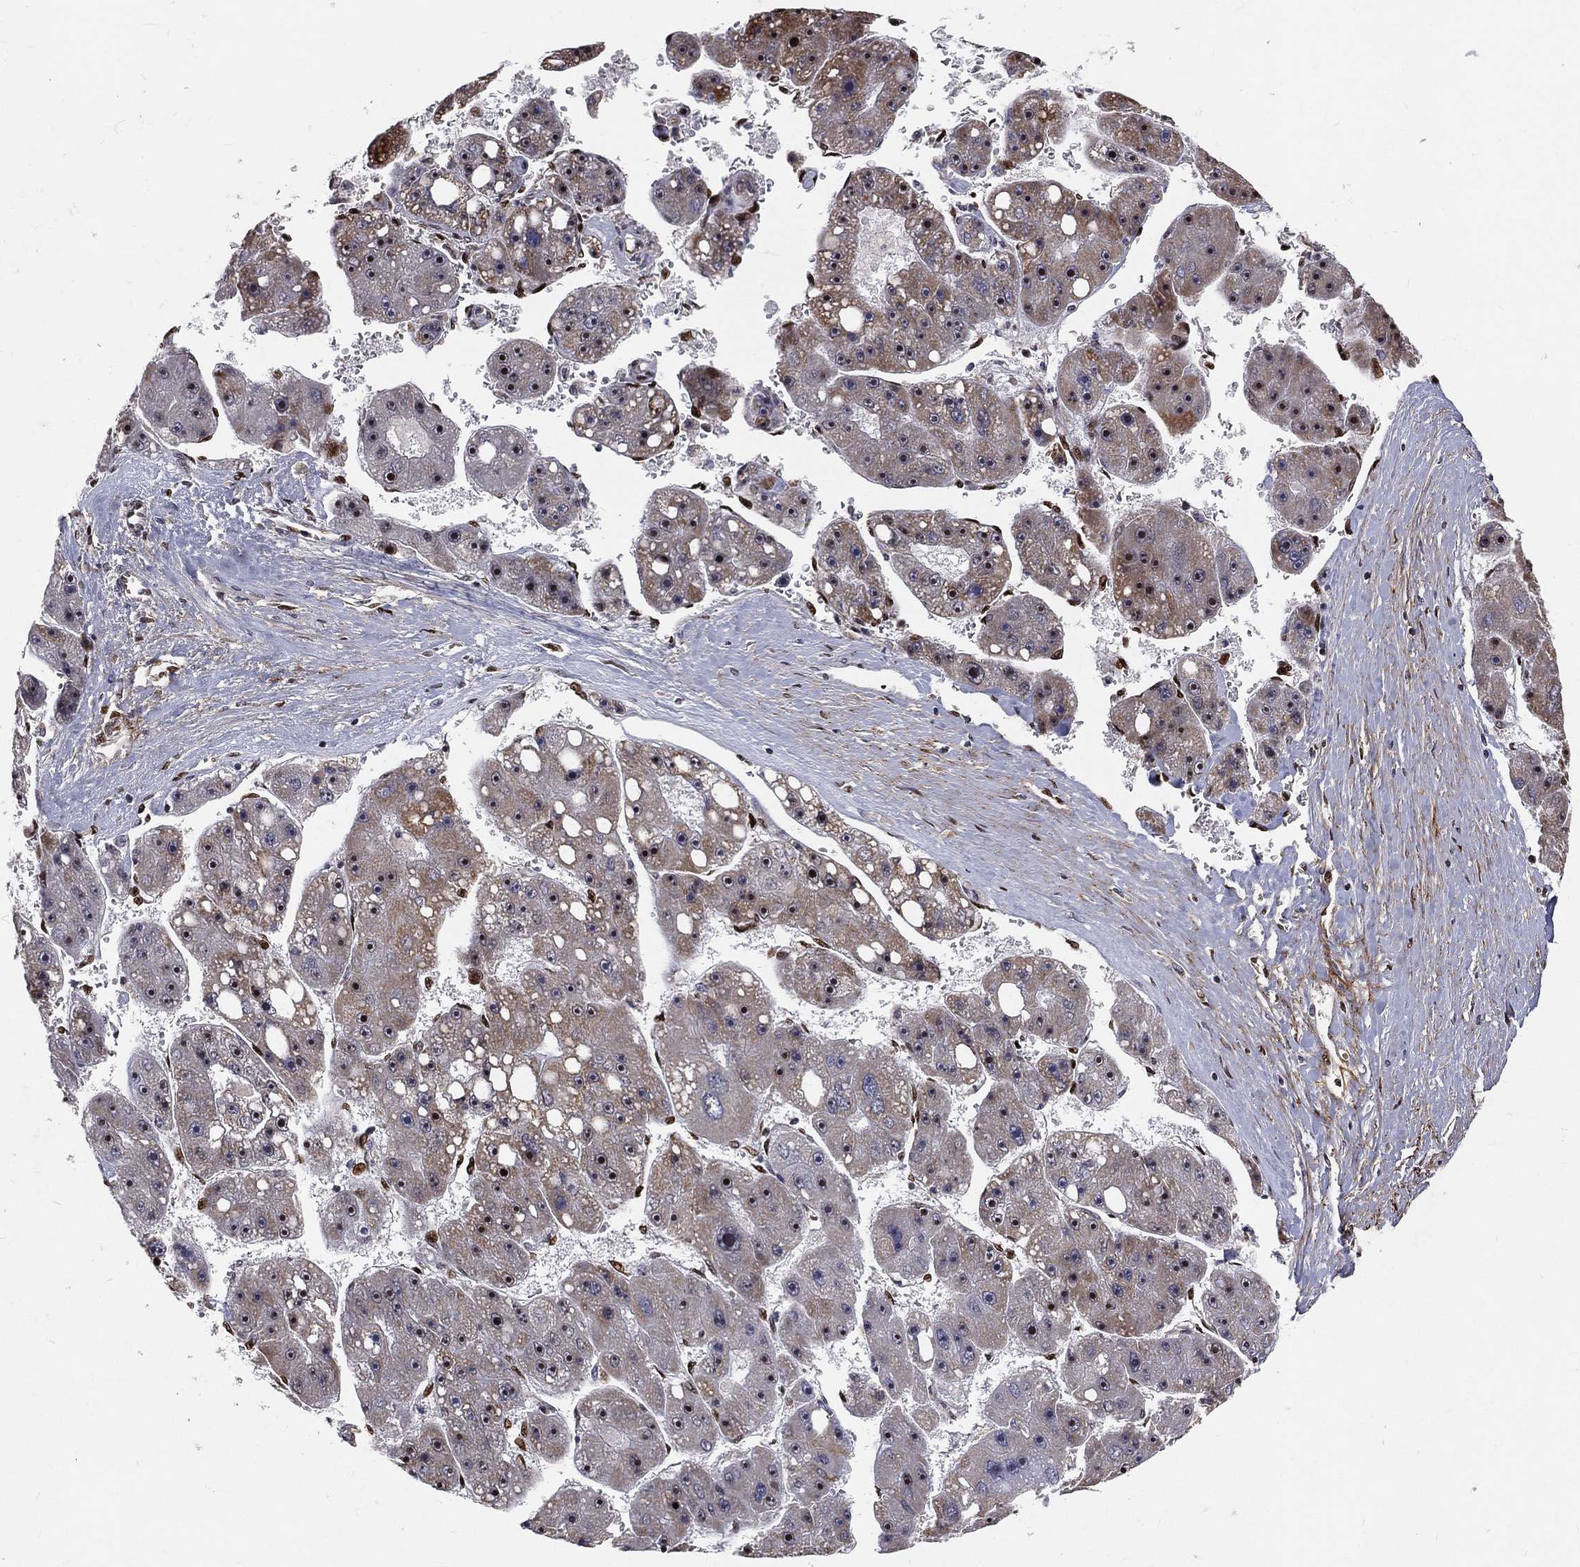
{"staining": {"intensity": "moderate", "quantity": "<25%", "location": "cytoplasmic/membranous,nuclear"}, "tissue": "liver cancer", "cell_type": "Tumor cells", "image_type": "cancer", "snomed": [{"axis": "morphology", "description": "Carcinoma, Hepatocellular, NOS"}, {"axis": "topography", "description": "Liver"}], "caption": "Tumor cells reveal moderate cytoplasmic/membranous and nuclear positivity in approximately <25% of cells in liver cancer (hepatocellular carcinoma).", "gene": "ZEB1", "patient": {"sex": "female", "age": 61}}